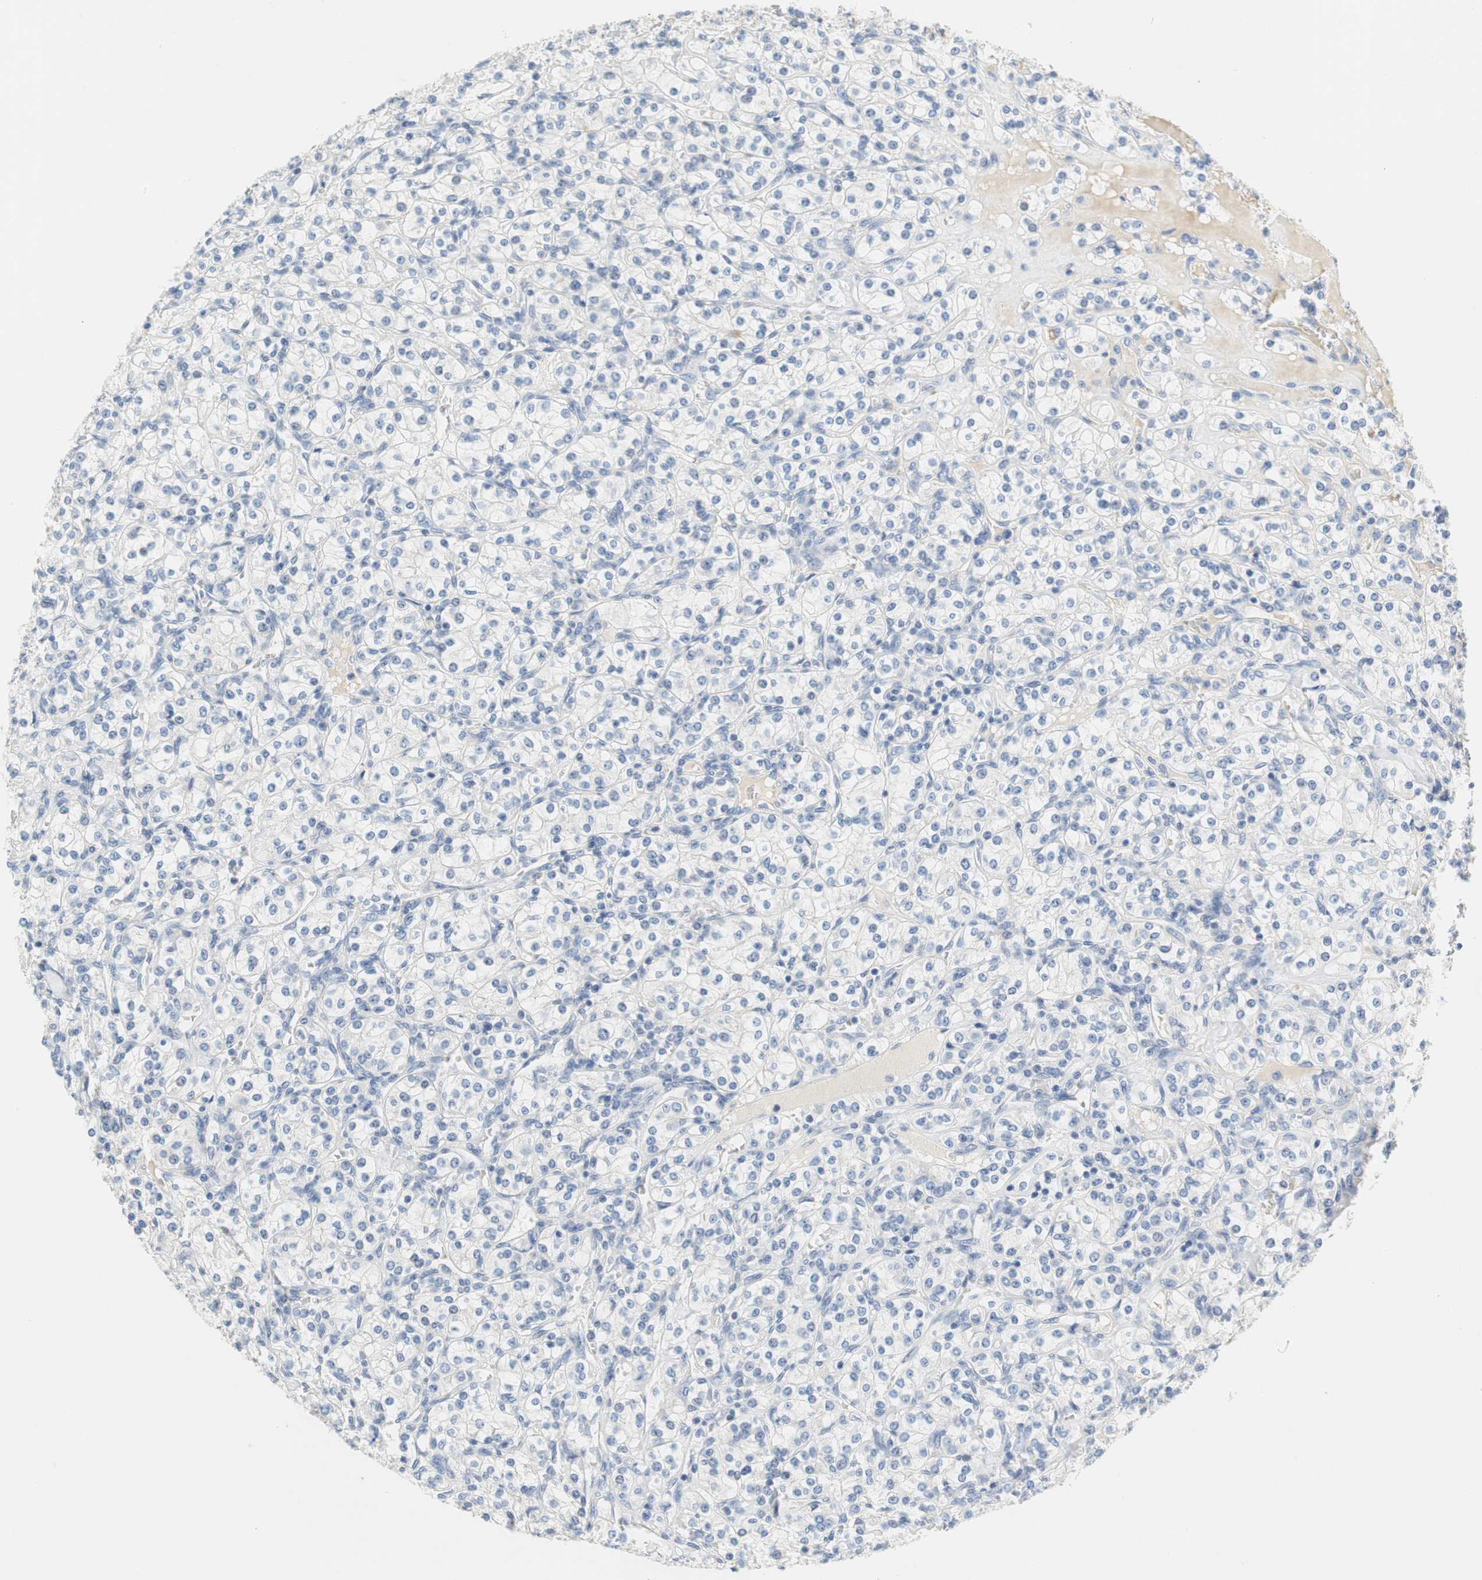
{"staining": {"intensity": "negative", "quantity": "none", "location": "none"}, "tissue": "renal cancer", "cell_type": "Tumor cells", "image_type": "cancer", "snomed": [{"axis": "morphology", "description": "Adenocarcinoma, NOS"}, {"axis": "topography", "description": "Kidney"}], "caption": "Renal cancer was stained to show a protein in brown. There is no significant expression in tumor cells.", "gene": "CCM2L", "patient": {"sex": "male", "age": 77}}